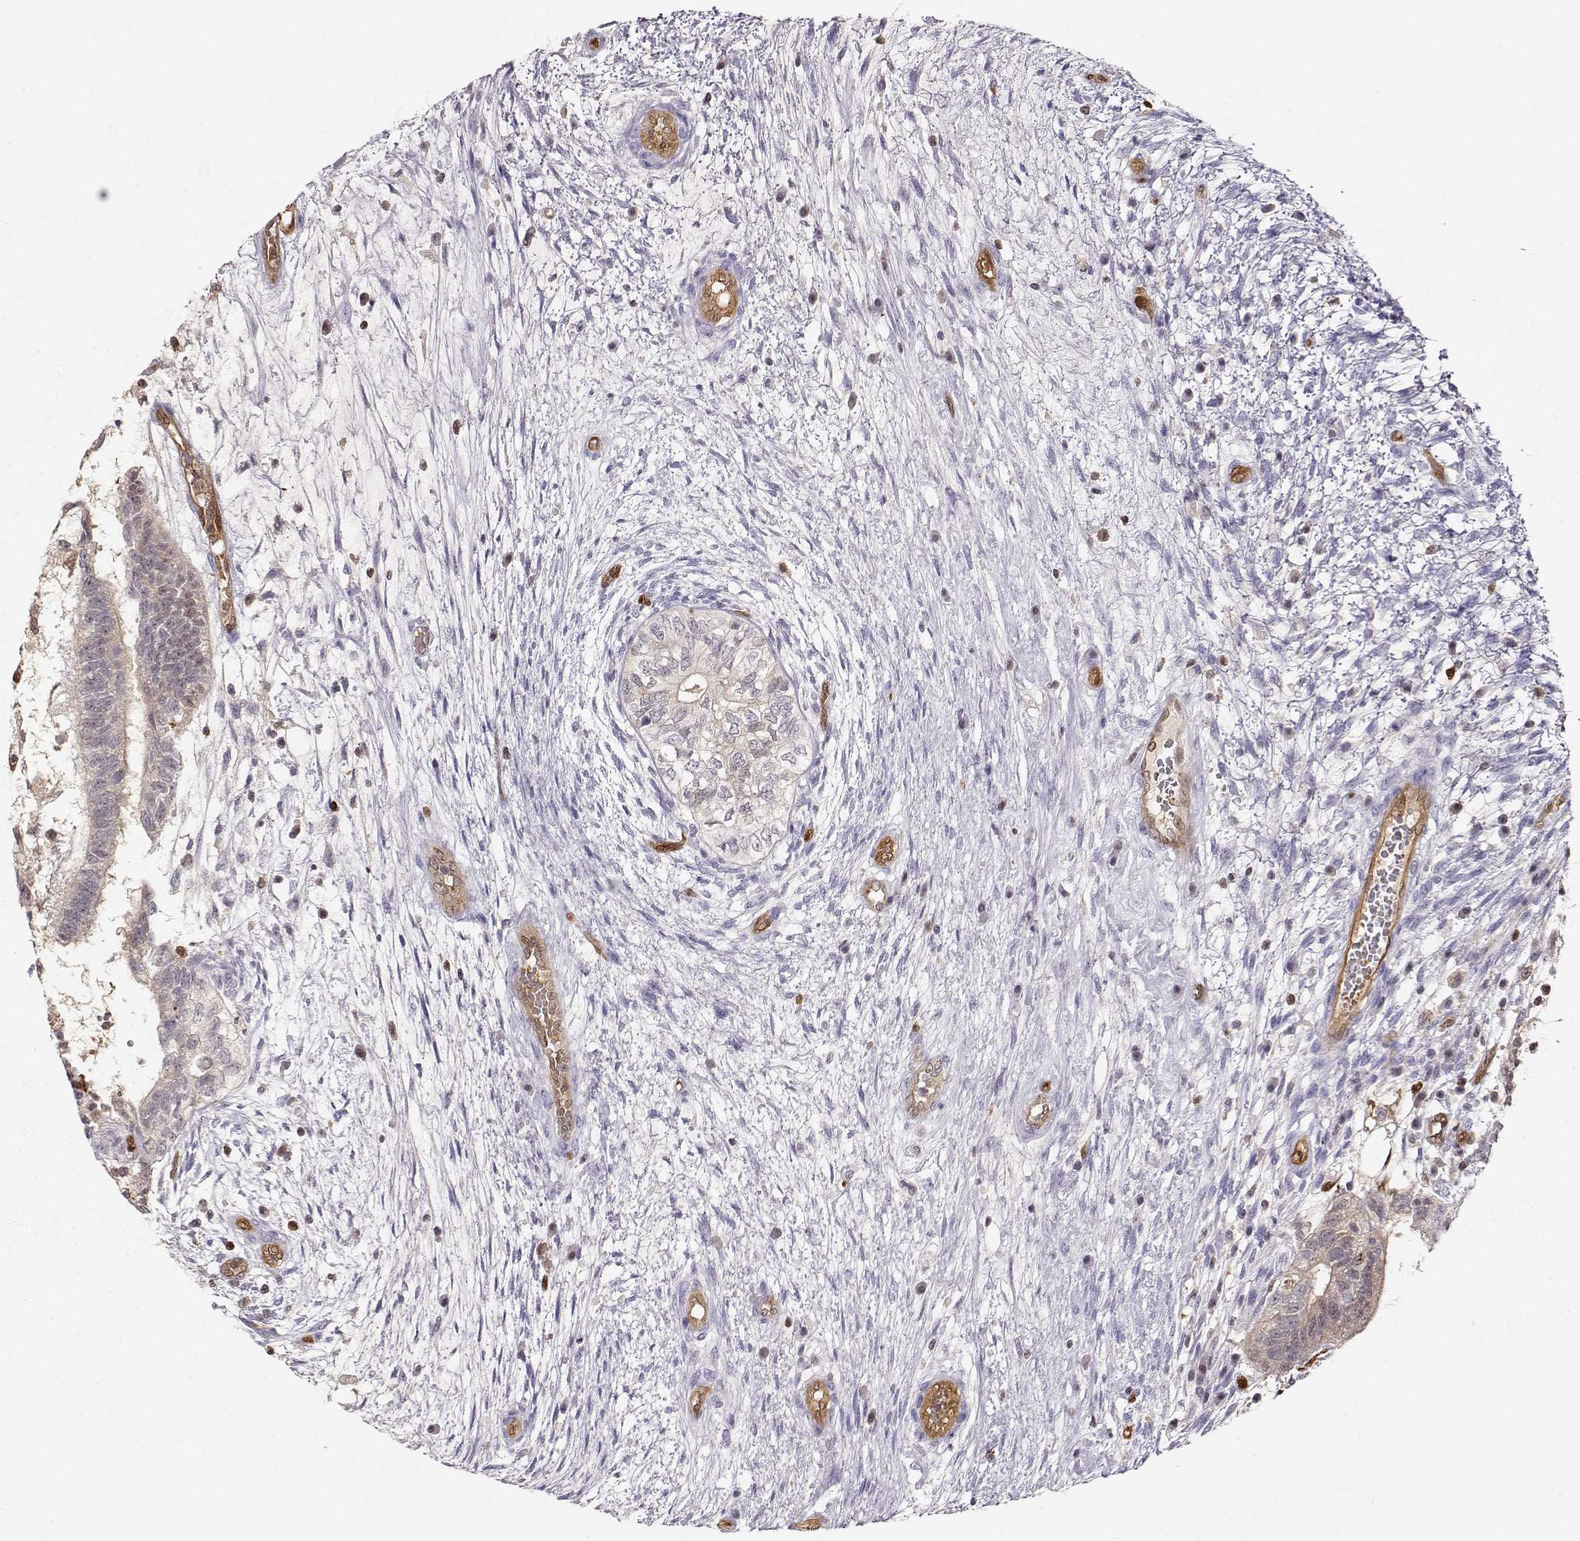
{"staining": {"intensity": "weak", "quantity": "<25%", "location": "cytoplasmic/membranous"}, "tissue": "testis cancer", "cell_type": "Tumor cells", "image_type": "cancer", "snomed": [{"axis": "morphology", "description": "Normal tissue, NOS"}, {"axis": "morphology", "description": "Carcinoma, Embryonal, NOS"}, {"axis": "topography", "description": "Testis"}, {"axis": "topography", "description": "Epididymis"}], "caption": "An immunohistochemistry image of testis embryonal carcinoma is shown. There is no staining in tumor cells of testis embryonal carcinoma.", "gene": "PNP", "patient": {"sex": "male", "age": 32}}